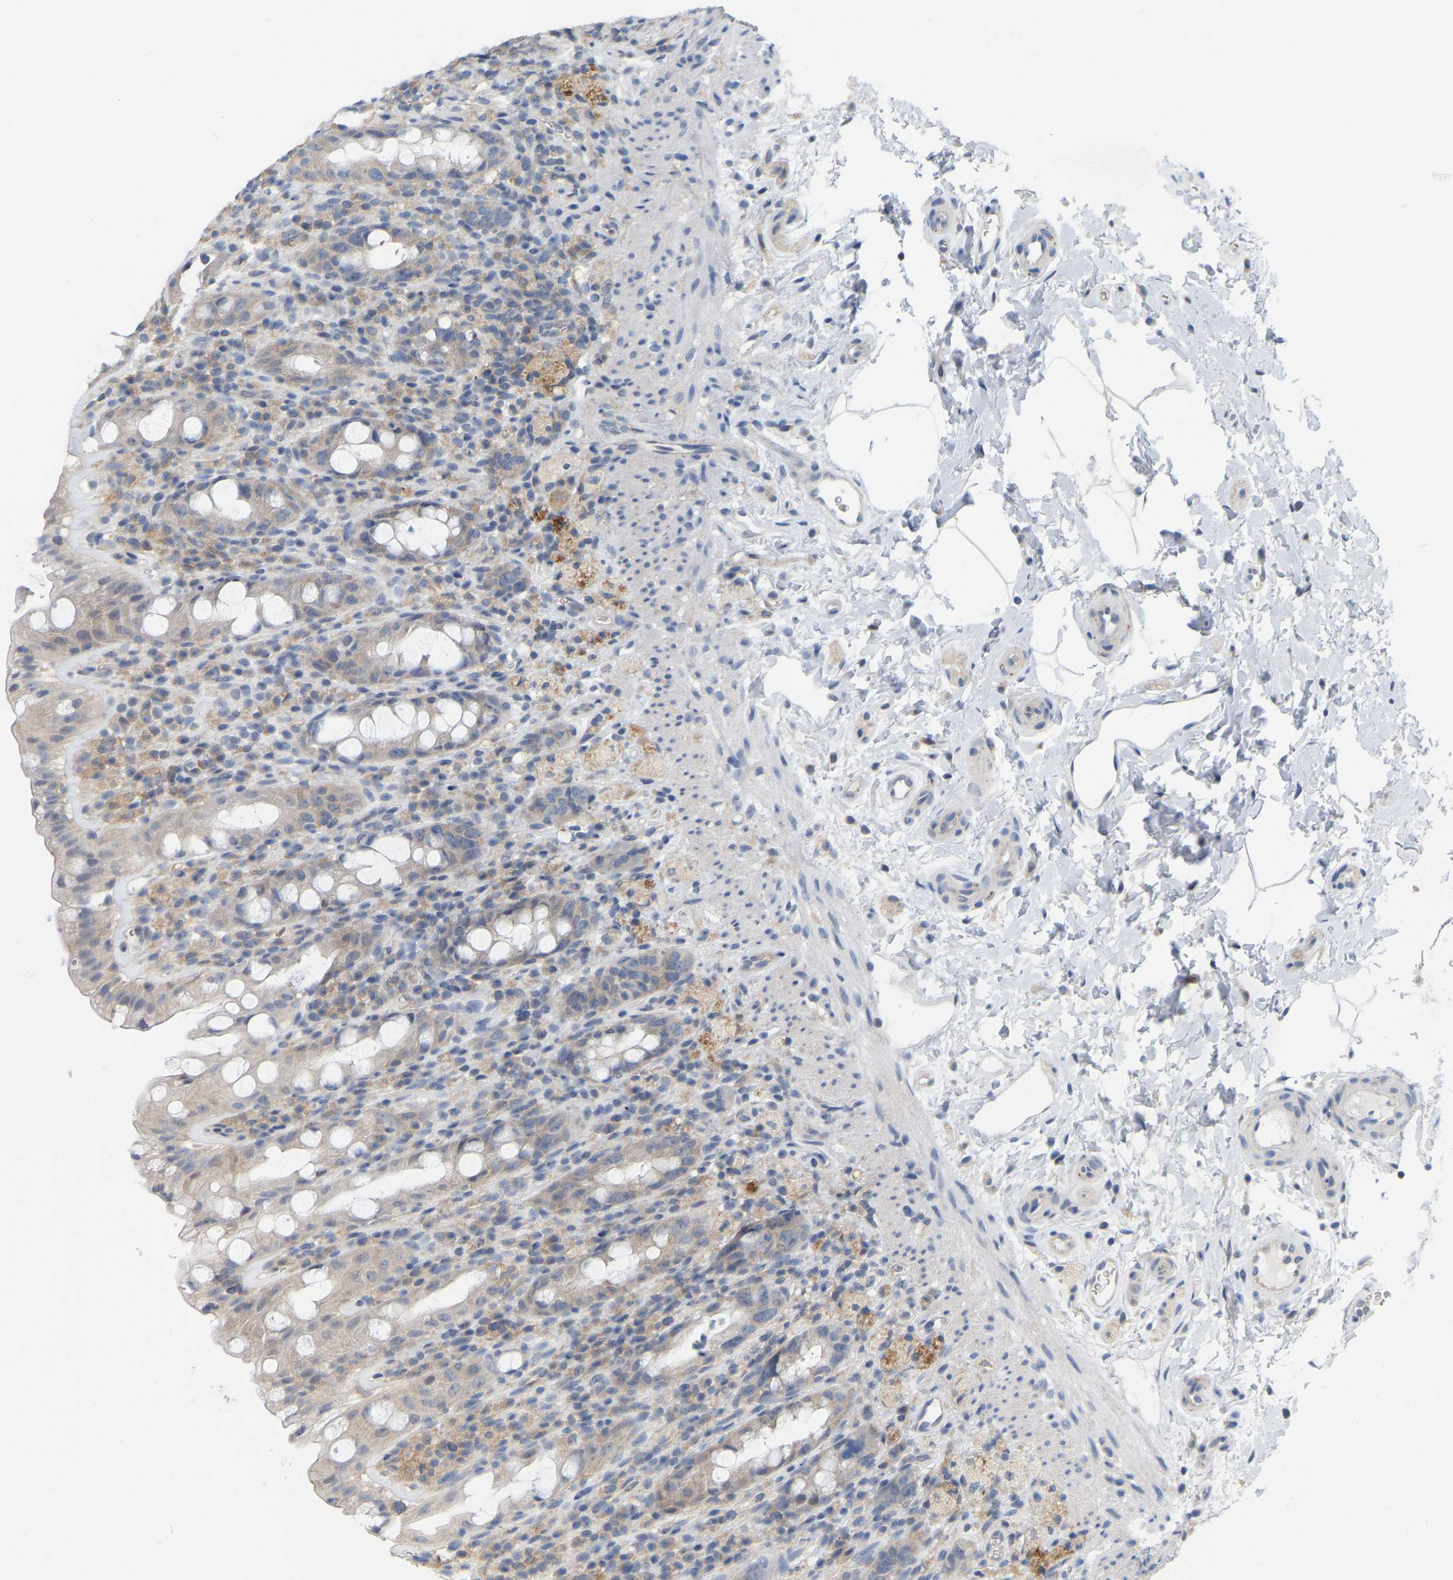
{"staining": {"intensity": "weak", "quantity": "<25%", "location": "cytoplasmic/membranous"}, "tissue": "rectum", "cell_type": "Glandular cells", "image_type": "normal", "snomed": [{"axis": "morphology", "description": "Normal tissue, NOS"}, {"axis": "topography", "description": "Rectum"}], "caption": "Immunohistochemical staining of normal human rectum demonstrates no significant staining in glandular cells. (Immunohistochemistry, brightfield microscopy, high magnification).", "gene": "WIPI2", "patient": {"sex": "male", "age": 44}}